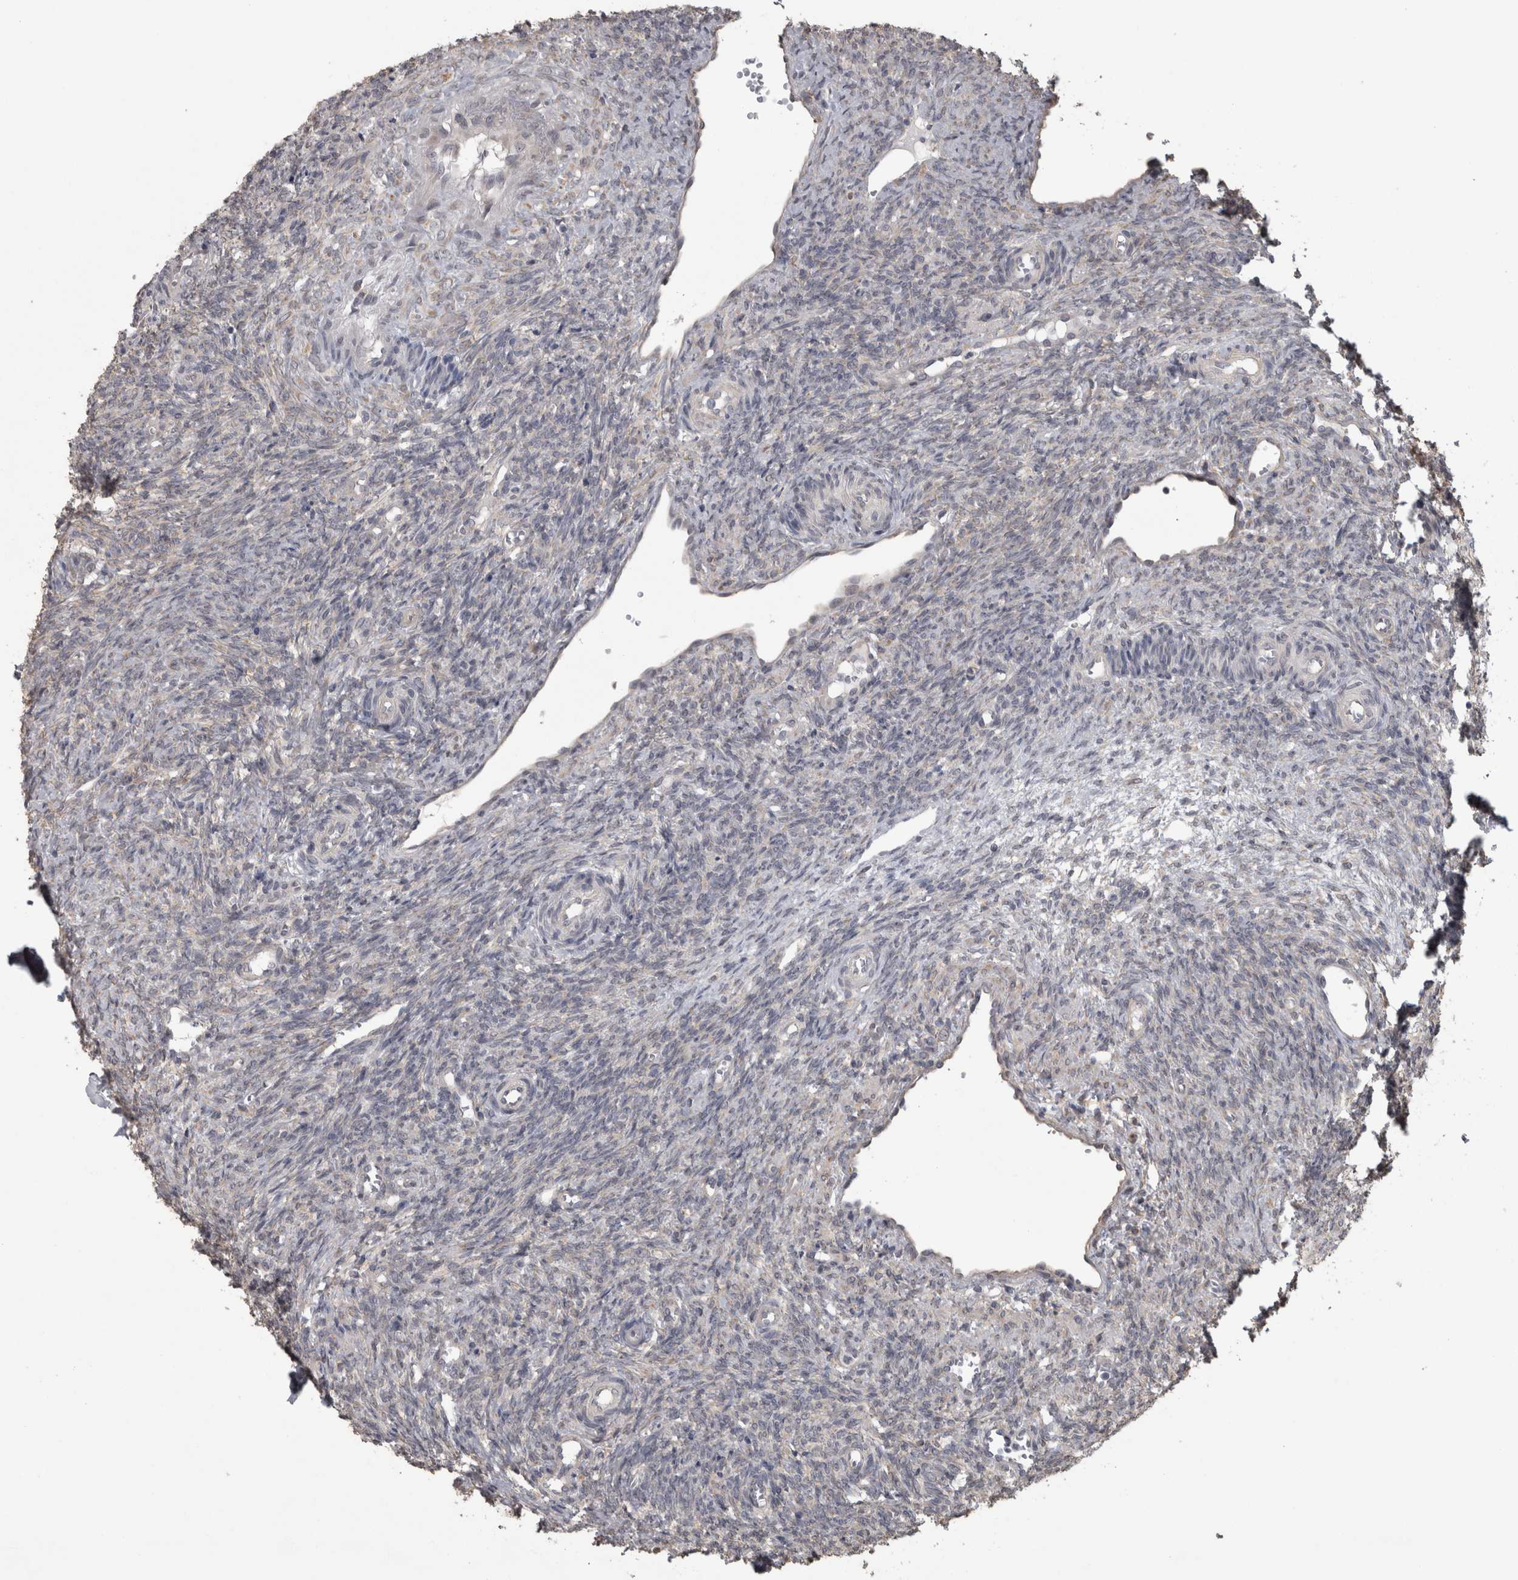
{"staining": {"intensity": "weak", "quantity": ">75%", "location": "cytoplasmic/membranous"}, "tissue": "ovary", "cell_type": "Follicle cells", "image_type": "normal", "snomed": [{"axis": "morphology", "description": "Normal tissue, NOS"}, {"axis": "topography", "description": "Ovary"}], "caption": "There is low levels of weak cytoplasmic/membranous staining in follicle cells of normal ovary, as demonstrated by immunohistochemical staining (brown color).", "gene": "RAB29", "patient": {"sex": "female", "age": 41}}